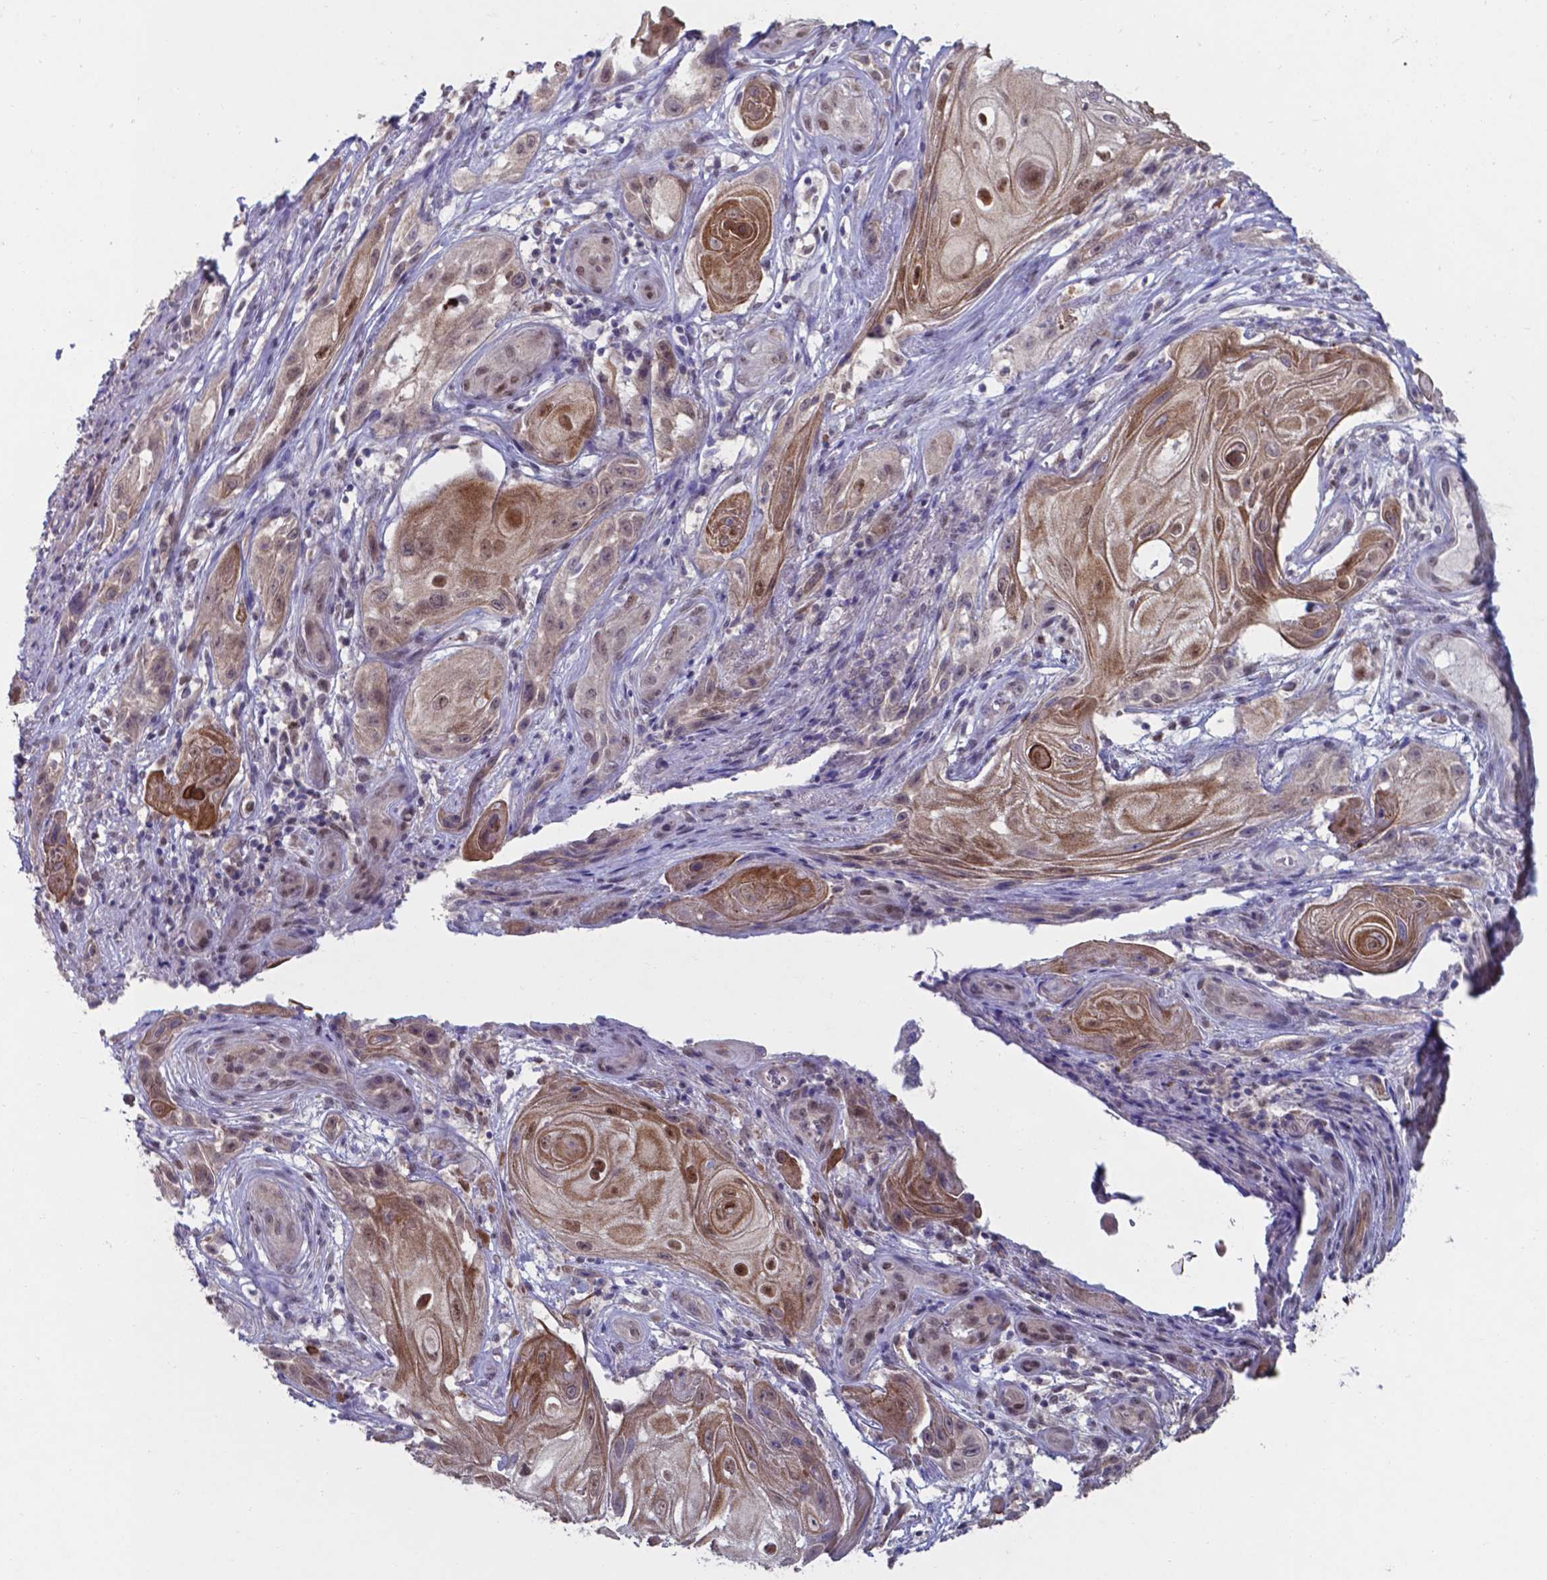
{"staining": {"intensity": "moderate", "quantity": ">75%", "location": "cytoplasmic/membranous,nuclear"}, "tissue": "skin cancer", "cell_type": "Tumor cells", "image_type": "cancer", "snomed": [{"axis": "morphology", "description": "Squamous cell carcinoma, NOS"}, {"axis": "topography", "description": "Skin"}], "caption": "Human squamous cell carcinoma (skin) stained with a protein marker demonstrates moderate staining in tumor cells.", "gene": "UBE2E2", "patient": {"sex": "male", "age": 62}}